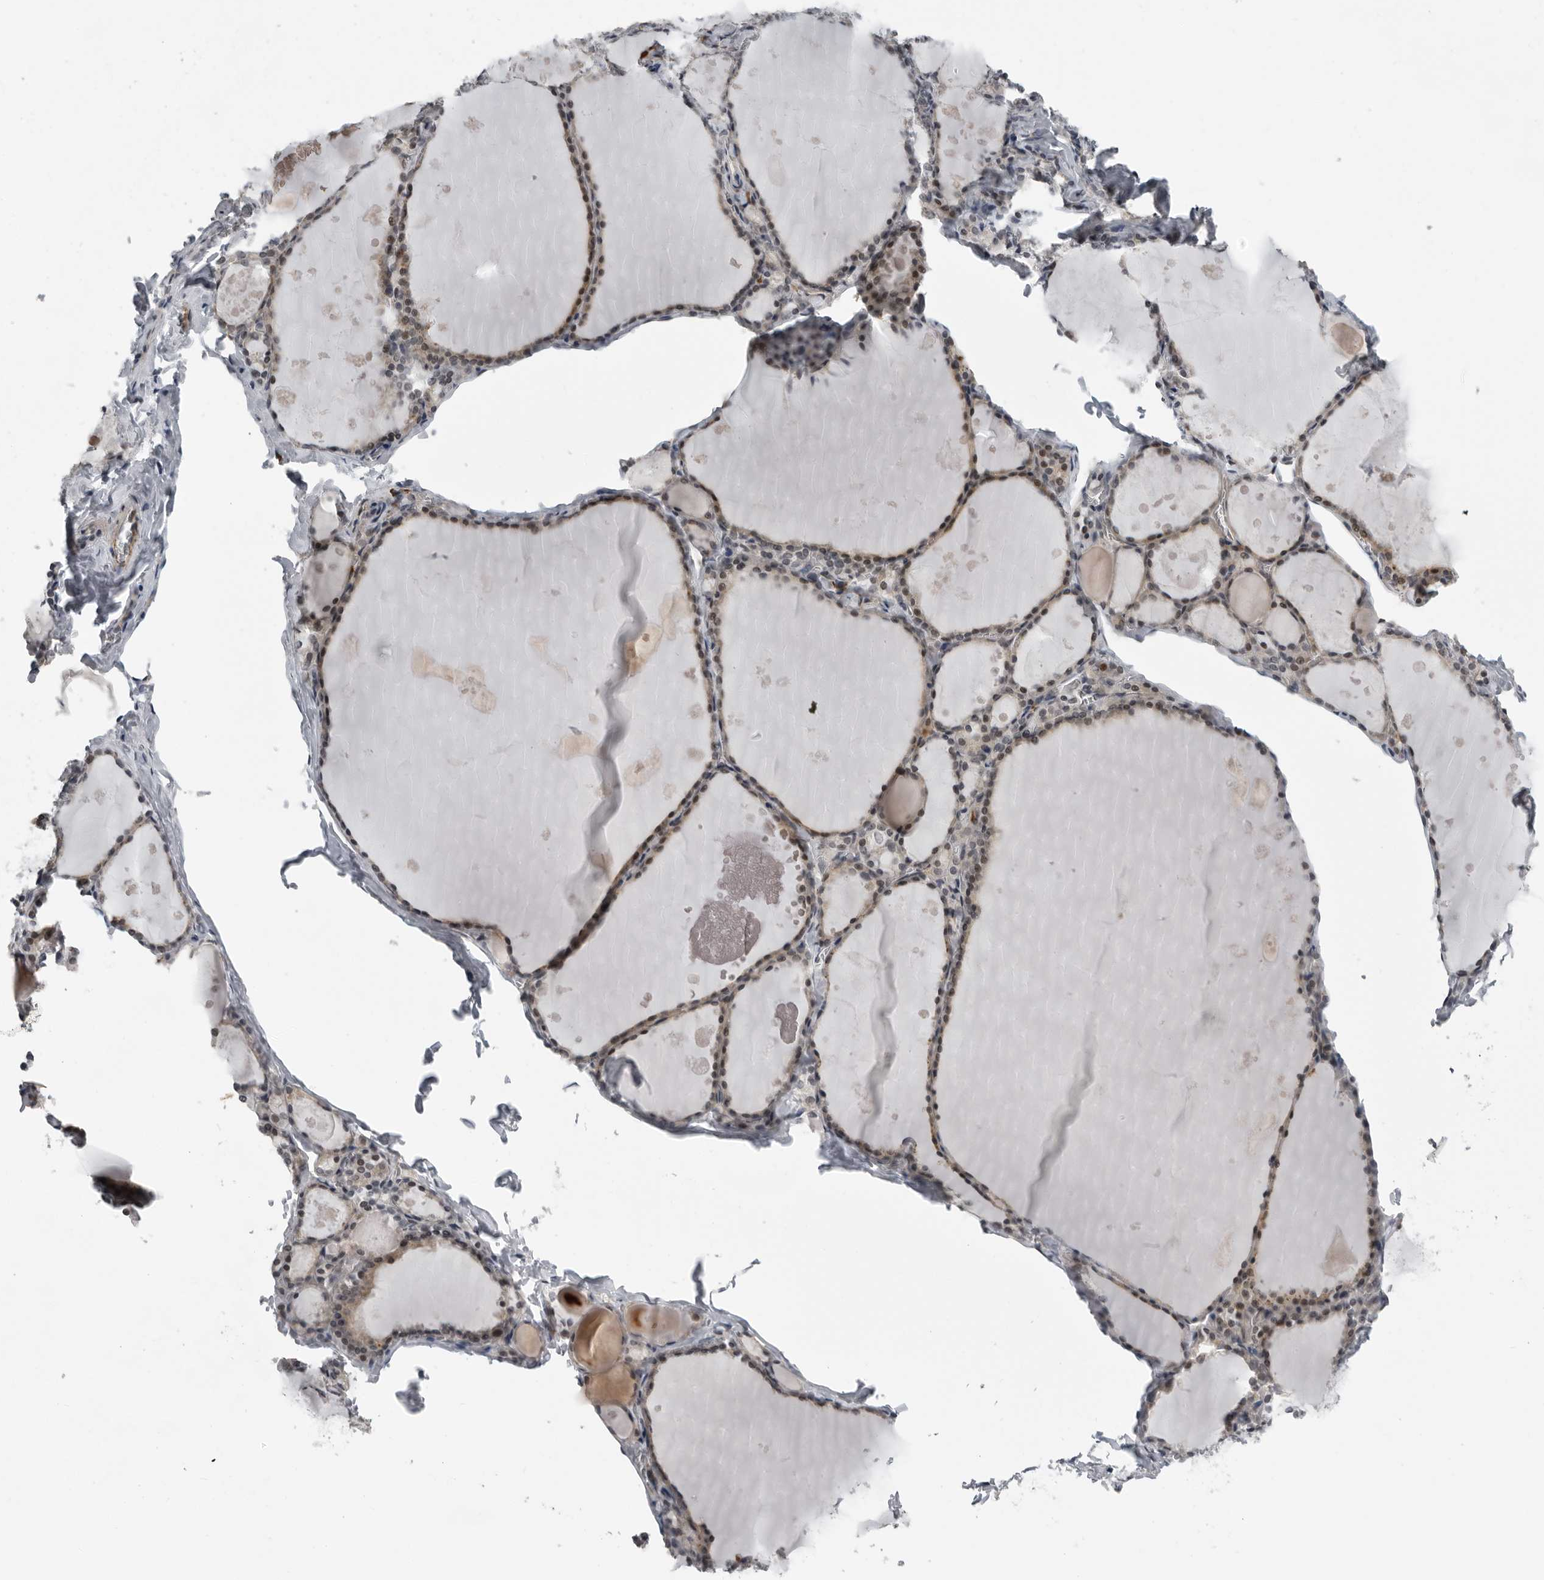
{"staining": {"intensity": "weak", "quantity": "25%-75%", "location": "cytoplasmic/membranous,nuclear"}, "tissue": "thyroid gland", "cell_type": "Glandular cells", "image_type": "normal", "snomed": [{"axis": "morphology", "description": "Normal tissue, NOS"}, {"axis": "topography", "description": "Thyroid gland"}], "caption": "Immunohistochemistry photomicrograph of normal thyroid gland: human thyroid gland stained using IHC shows low levels of weak protein expression localized specifically in the cytoplasmic/membranous,nuclear of glandular cells, appearing as a cytoplasmic/membranous,nuclear brown color.", "gene": "ALPK2", "patient": {"sex": "male", "age": 56}}